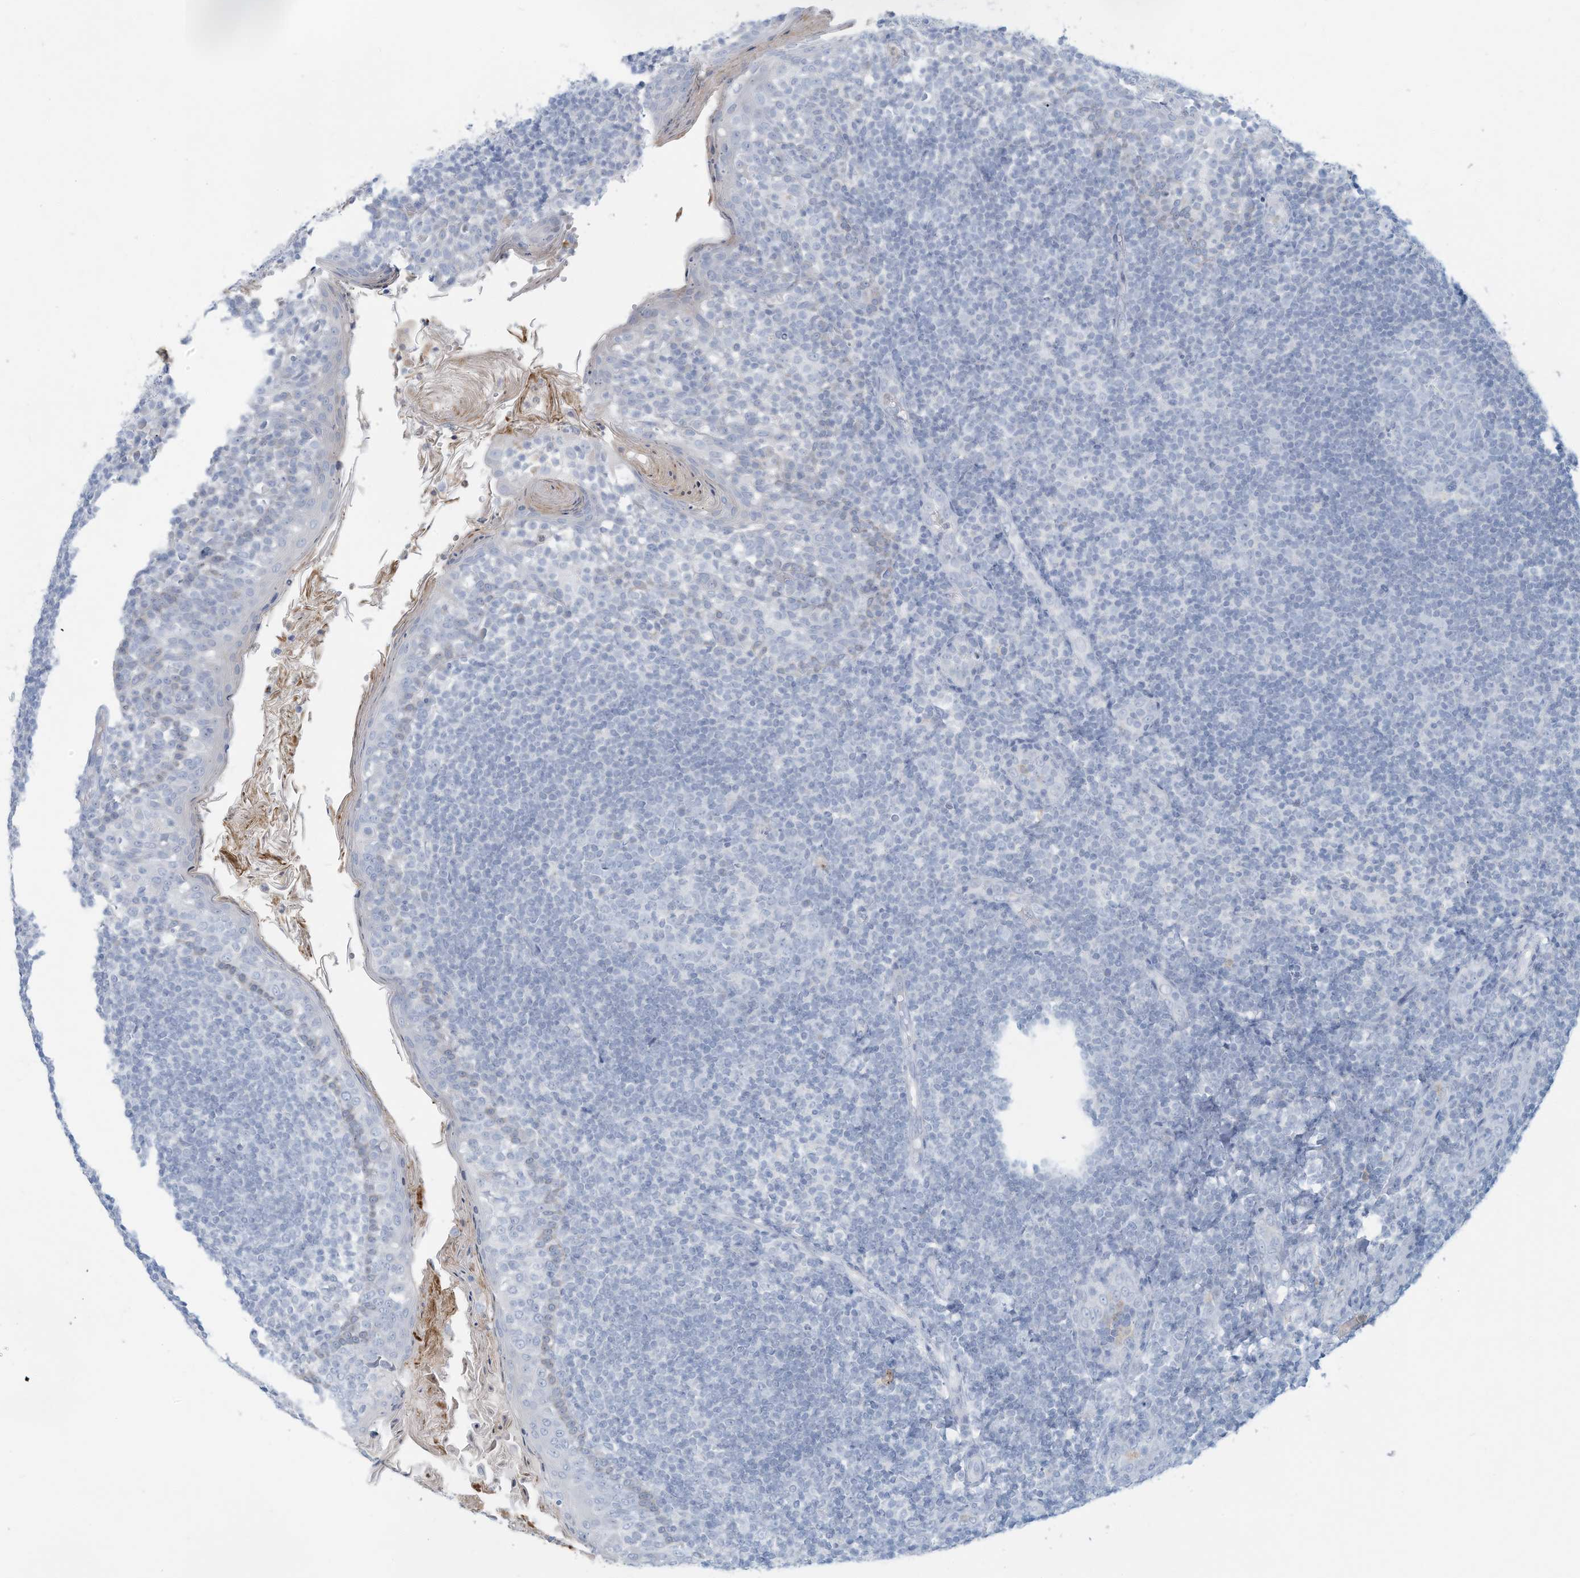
{"staining": {"intensity": "negative", "quantity": "none", "location": "none"}, "tissue": "tonsil", "cell_type": "Germinal center cells", "image_type": "normal", "snomed": [{"axis": "morphology", "description": "Normal tissue, NOS"}, {"axis": "topography", "description": "Tonsil"}], "caption": "The photomicrograph demonstrates no significant positivity in germinal center cells of tonsil.", "gene": "ERI2", "patient": {"sex": "female", "age": 19}}